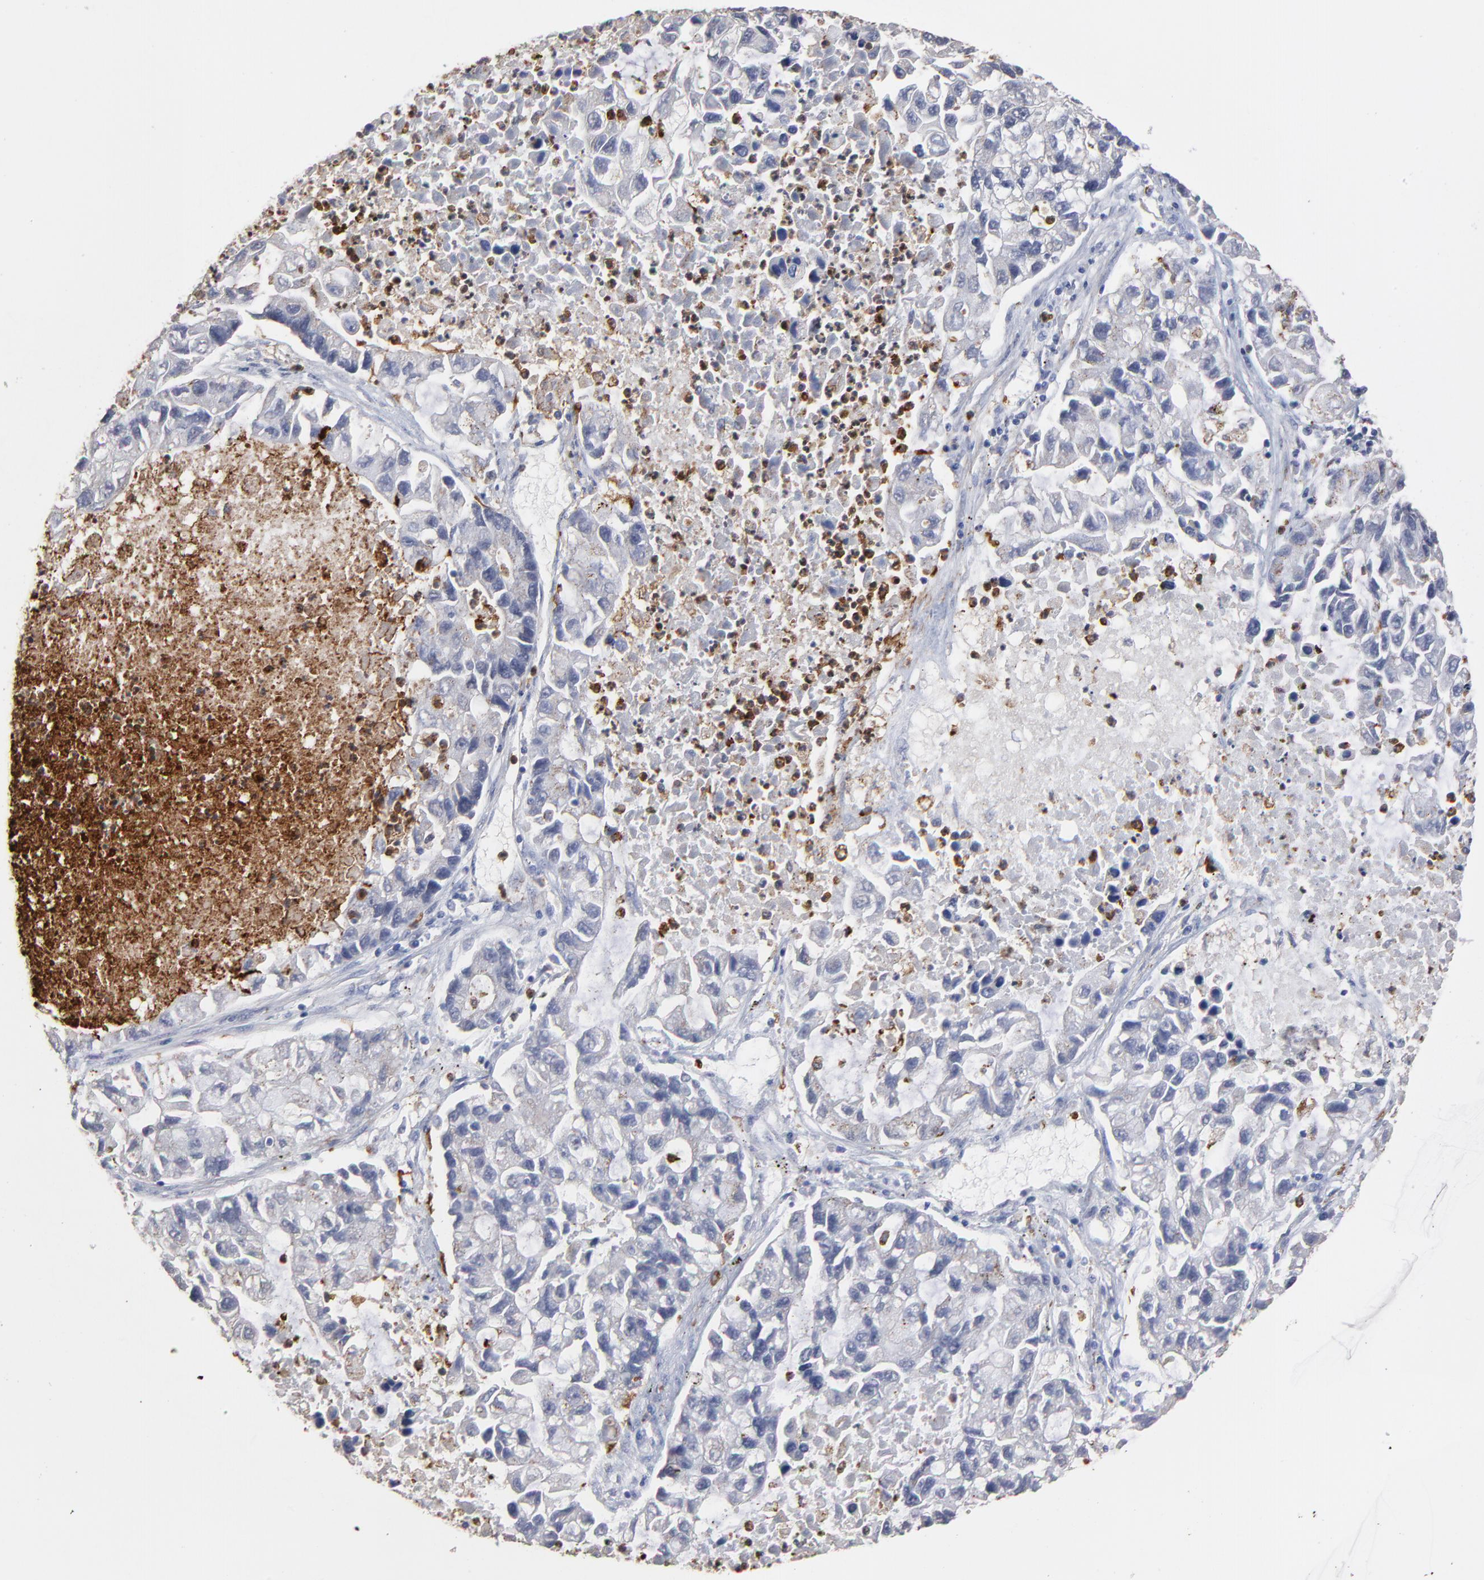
{"staining": {"intensity": "negative", "quantity": "none", "location": "none"}, "tissue": "lung cancer", "cell_type": "Tumor cells", "image_type": "cancer", "snomed": [{"axis": "morphology", "description": "Adenocarcinoma, NOS"}, {"axis": "topography", "description": "Lung"}], "caption": "Immunohistochemical staining of lung cancer shows no significant staining in tumor cells. (IHC, brightfield microscopy, high magnification).", "gene": "SMARCA1", "patient": {"sex": "female", "age": 51}}